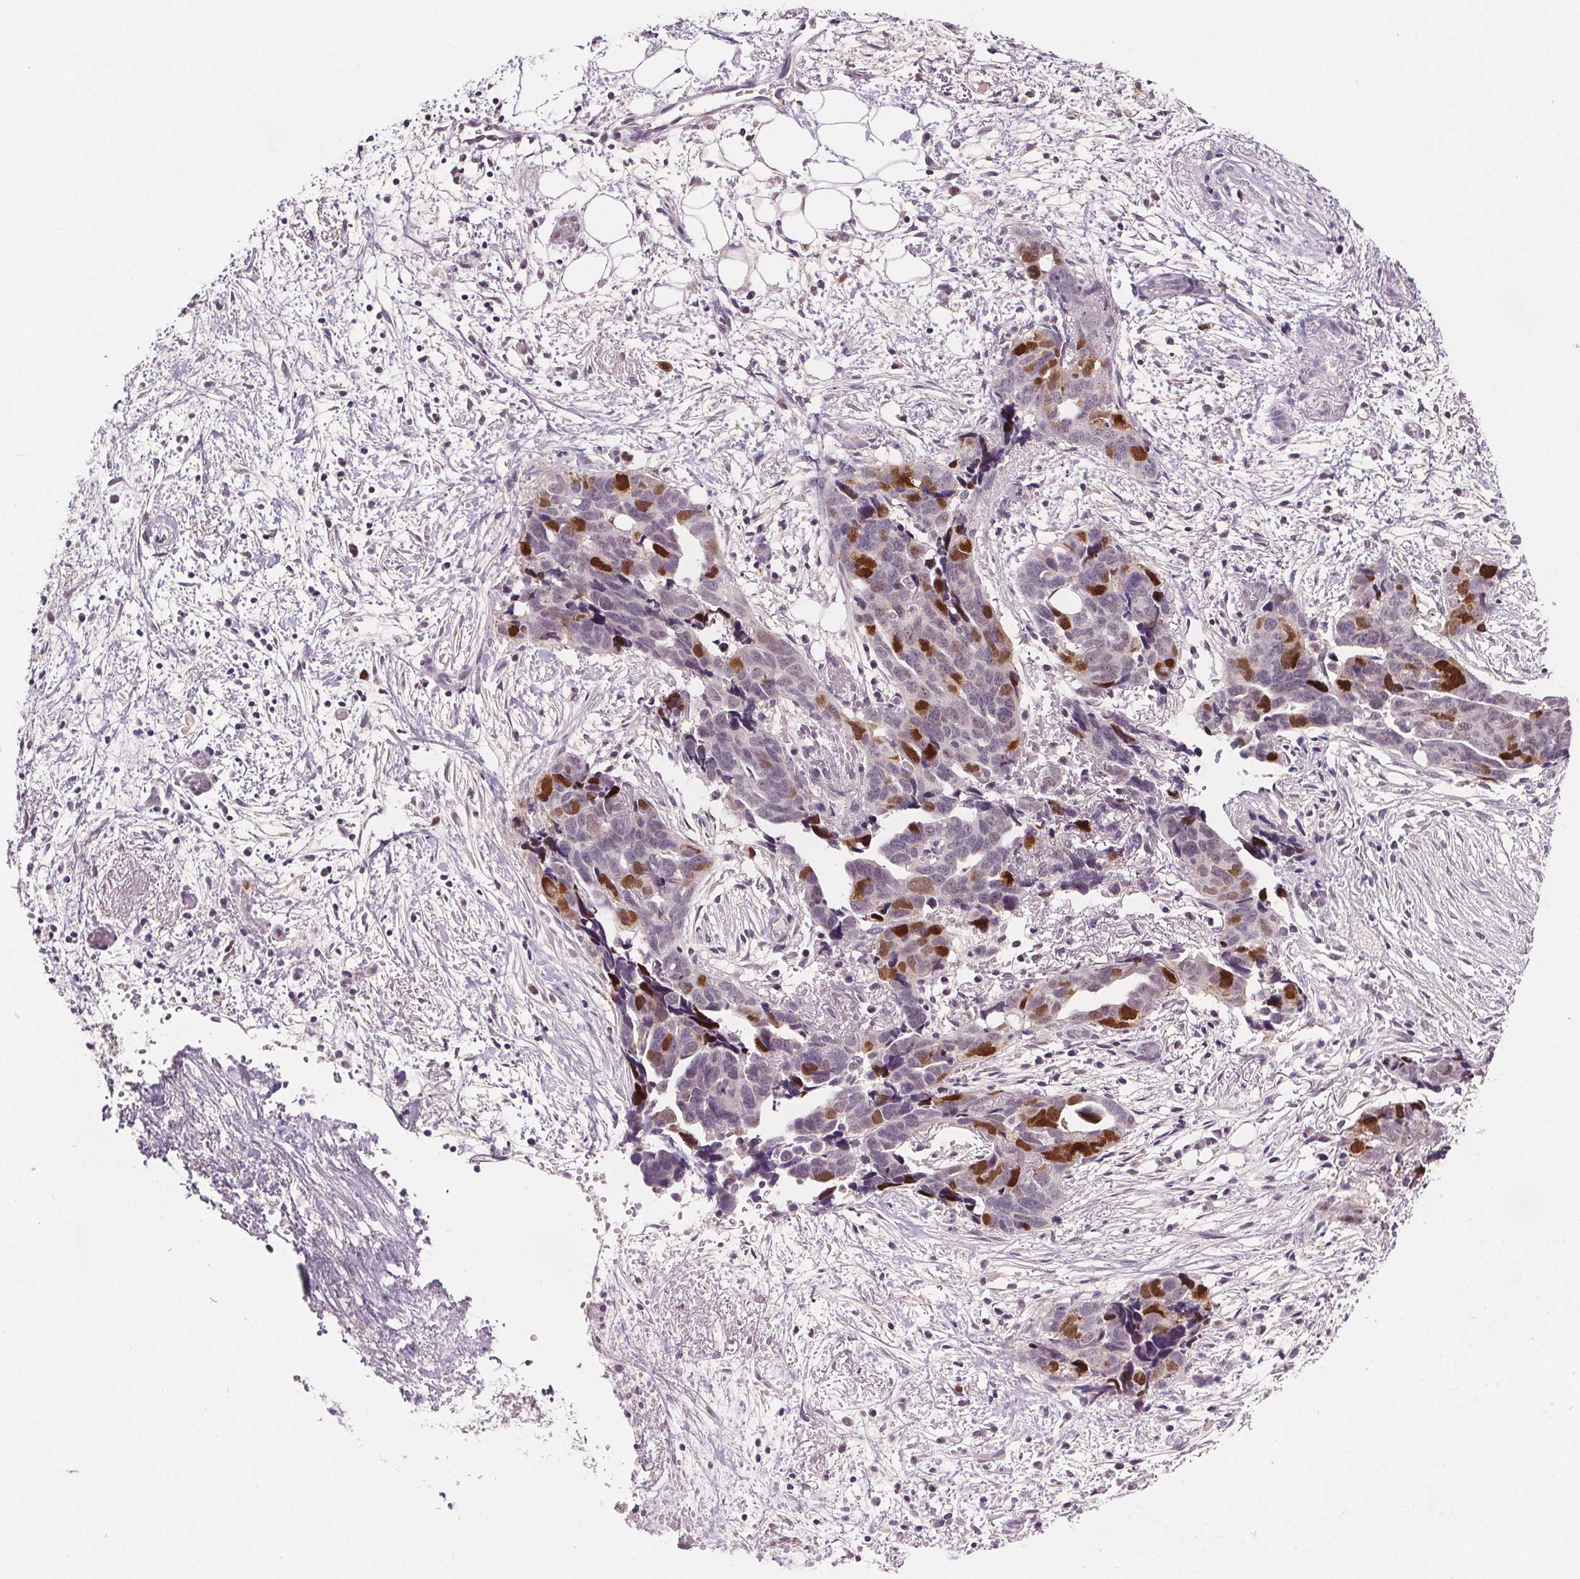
{"staining": {"intensity": "strong", "quantity": "<25%", "location": "nuclear"}, "tissue": "ovarian cancer", "cell_type": "Tumor cells", "image_type": "cancer", "snomed": [{"axis": "morphology", "description": "Cystadenocarcinoma, serous, NOS"}, {"axis": "topography", "description": "Ovary"}], "caption": "Immunohistochemical staining of human ovarian serous cystadenocarcinoma shows medium levels of strong nuclear protein staining in approximately <25% of tumor cells. Nuclei are stained in blue.", "gene": "CENPF", "patient": {"sex": "female", "age": 69}}